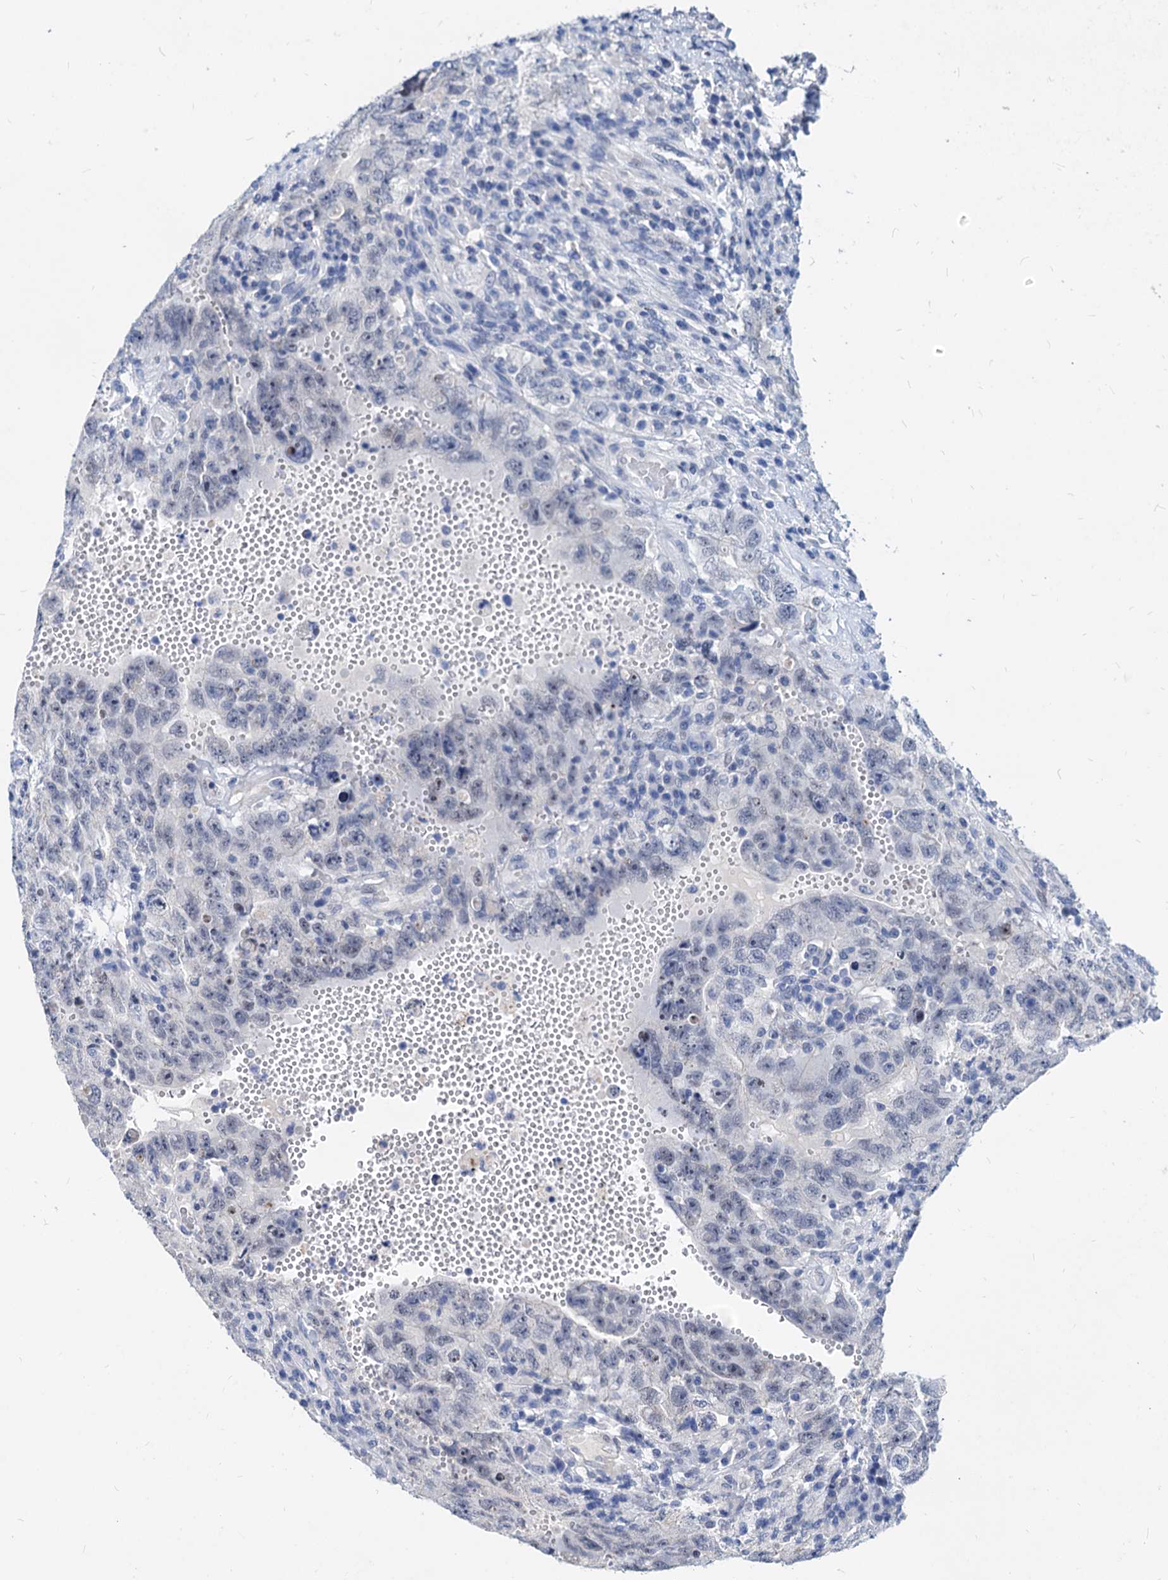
{"staining": {"intensity": "negative", "quantity": "none", "location": "none"}, "tissue": "testis cancer", "cell_type": "Tumor cells", "image_type": "cancer", "snomed": [{"axis": "morphology", "description": "Carcinoma, Embryonal, NOS"}, {"axis": "topography", "description": "Testis"}], "caption": "Histopathology image shows no significant protein positivity in tumor cells of testis cancer (embryonal carcinoma).", "gene": "HSF2", "patient": {"sex": "male", "age": 26}}